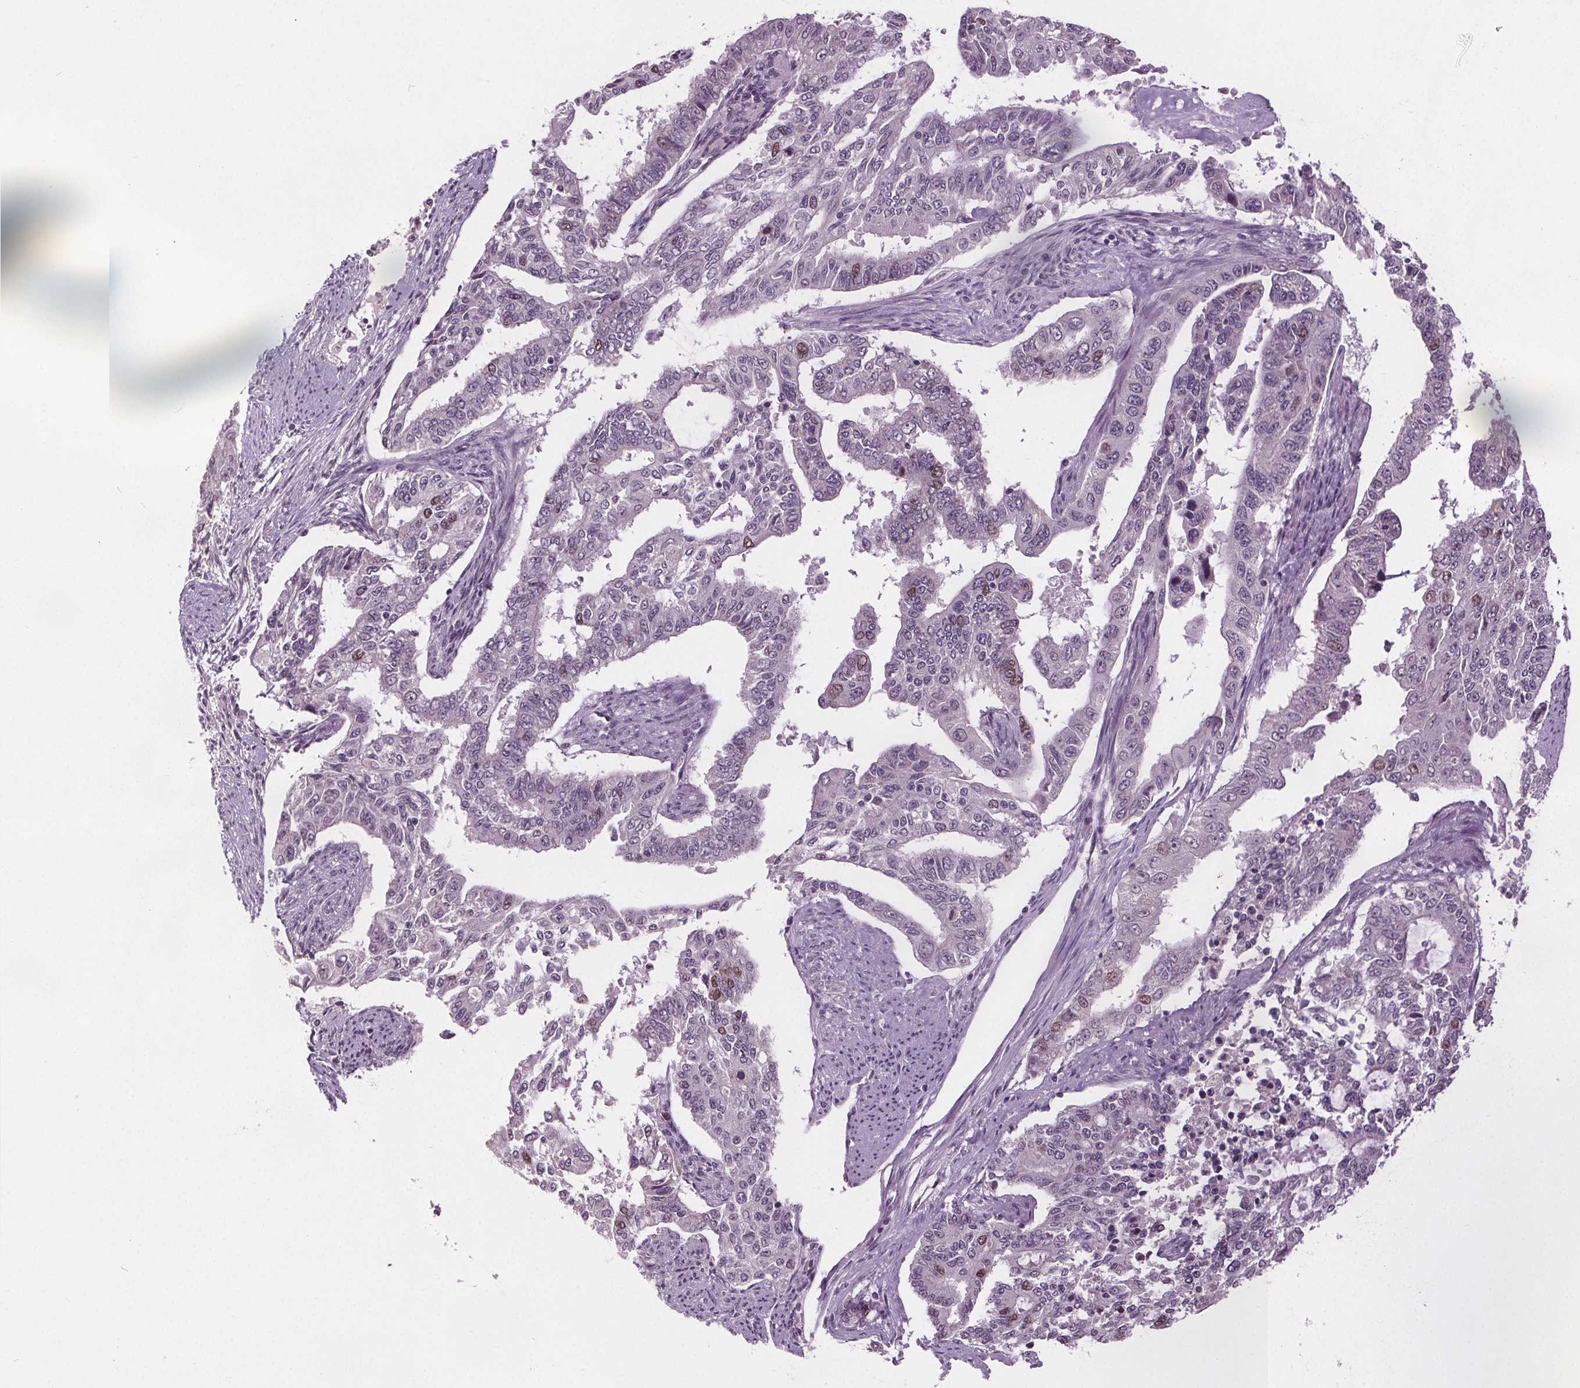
{"staining": {"intensity": "moderate", "quantity": "<25%", "location": "nuclear"}, "tissue": "endometrial cancer", "cell_type": "Tumor cells", "image_type": "cancer", "snomed": [{"axis": "morphology", "description": "Adenocarcinoma, NOS"}, {"axis": "topography", "description": "Uterus"}], "caption": "Immunohistochemistry (IHC) staining of adenocarcinoma (endometrial), which exhibits low levels of moderate nuclear staining in about <25% of tumor cells indicating moderate nuclear protein expression. The staining was performed using DAB (3,3'-diaminobenzidine) (brown) for protein detection and nuclei were counterstained in hematoxylin (blue).", "gene": "CENPF", "patient": {"sex": "female", "age": 59}}